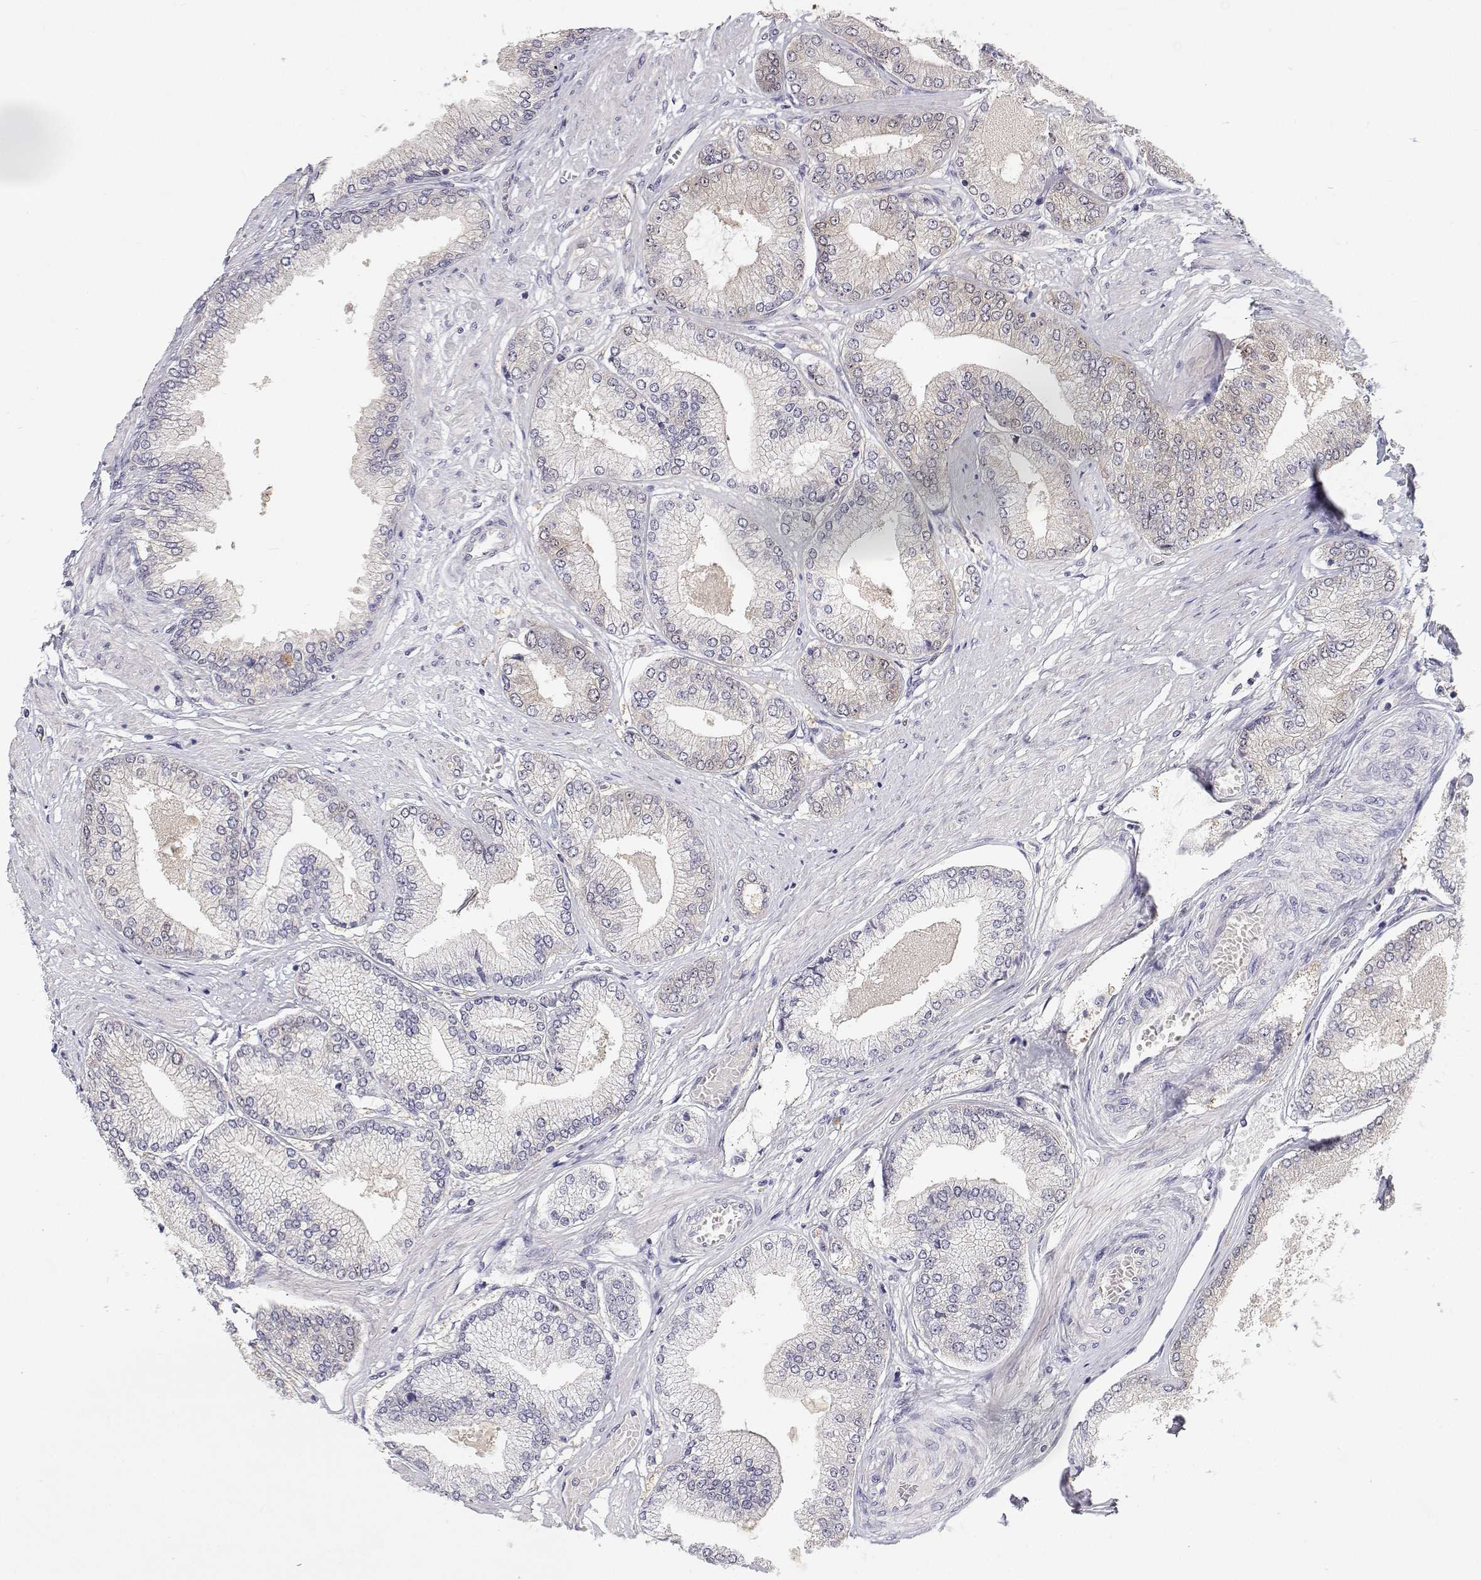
{"staining": {"intensity": "negative", "quantity": "none", "location": "none"}, "tissue": "prostate cancer", "cell_type": "Tumor cells", "image_type": "cancer", "snomed": [{"axis": "morphology", "description": "Adenocarcinoma, Low grade"}, {"axis": "topography", "description": "Prostate"}], "caption": "This micrograph is of prostate adenocarcinoma (low-grade) stained with immunohistochemistry to label a protein in brown with the nuclei are counter-stained blue. There is no positivity in tumor cells. The staining is performed using DAB brown chromogen with nuclei counter-stained in using hematoxylin.", "gene": "MYPN", "patient": {"sex": "male", "age": 55}}